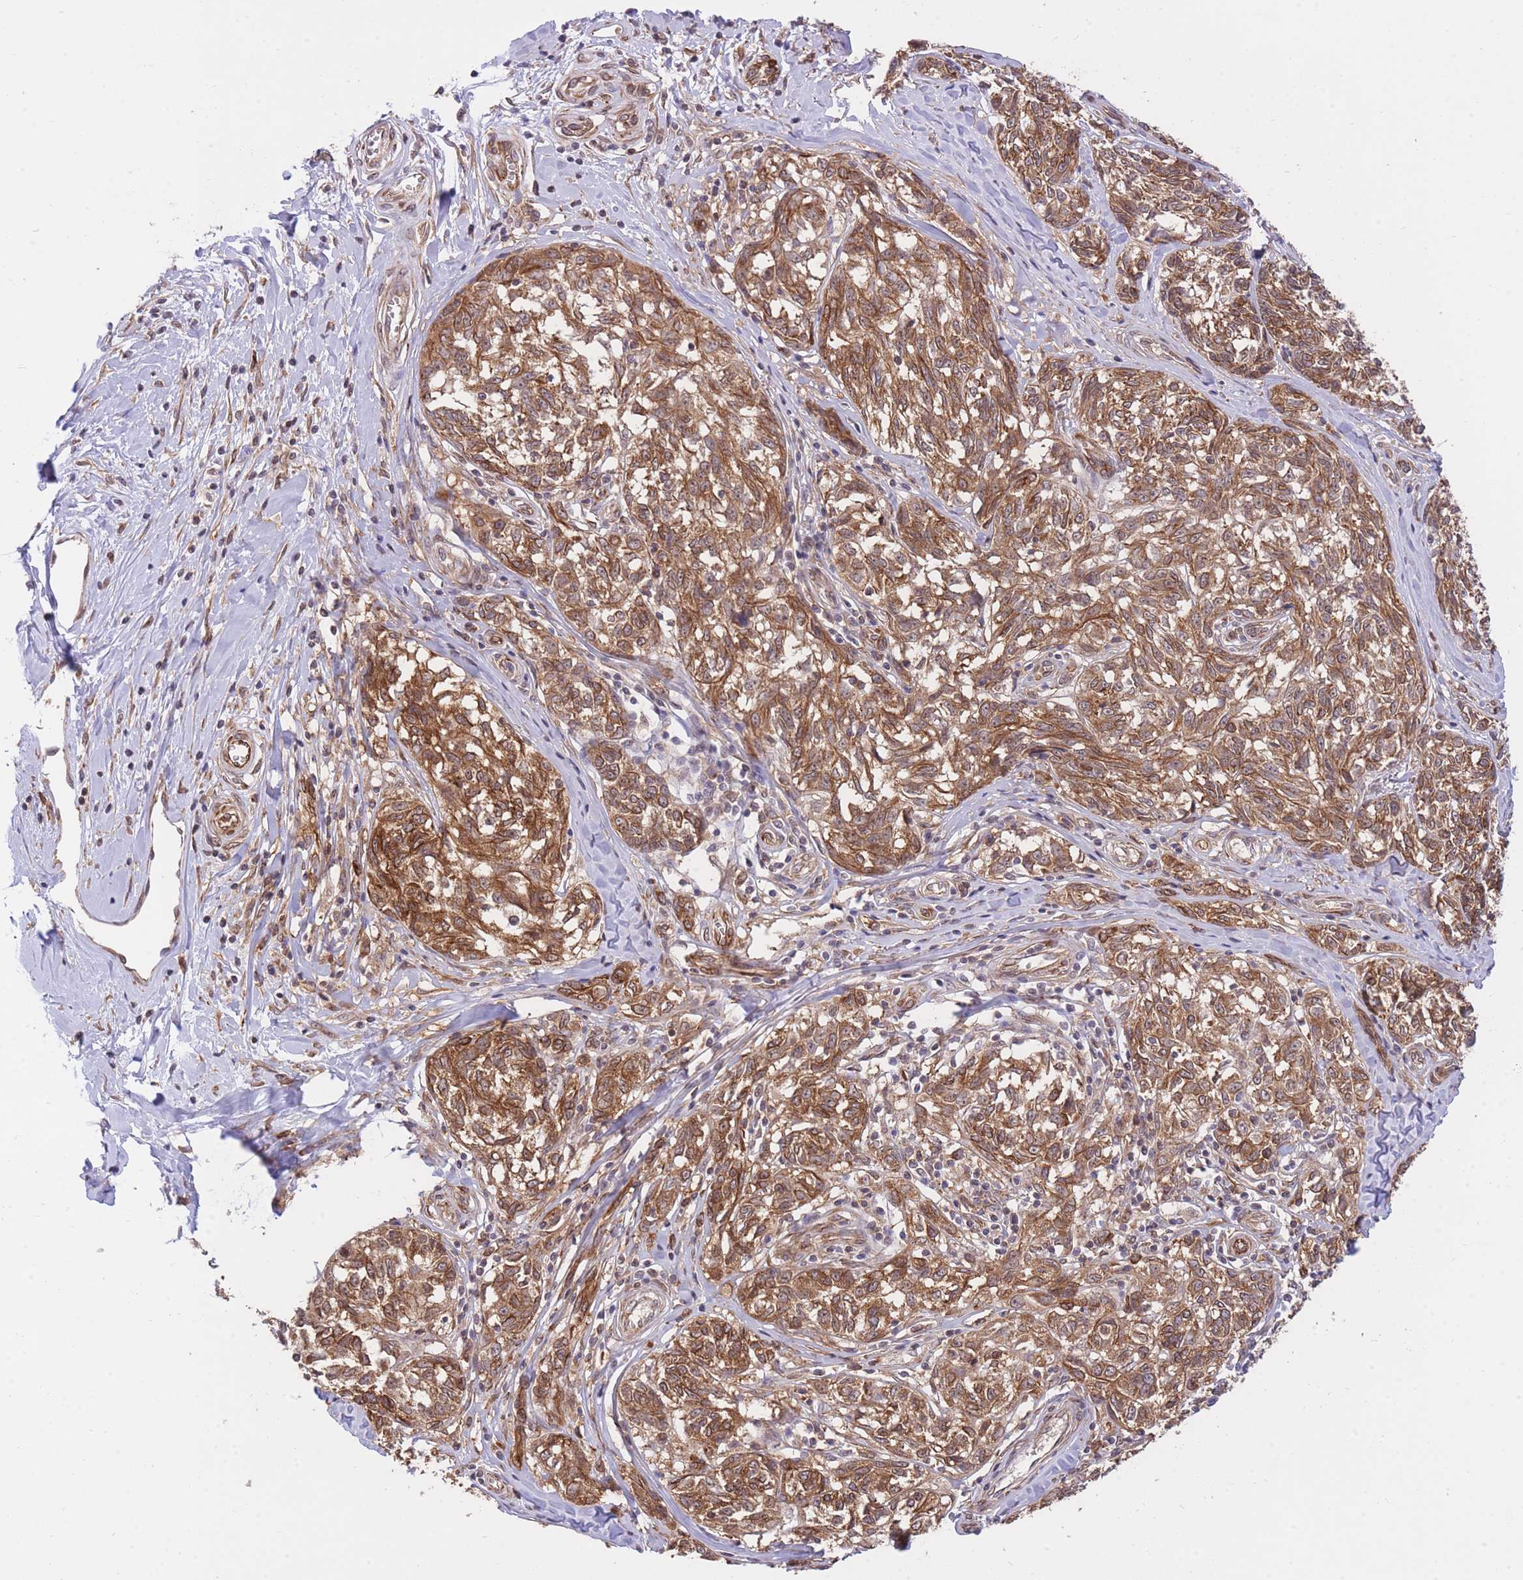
{"staining": {"intensity": "moderate", "quantity": ">75%", "location": "cytoplasmic/membranous"}, "tissue": "melanoma", "cell_type": "Tumor cells", "image_type": "cancer", "snomed": [{"axis": "morphology", "description": "Normal tissue, NOS"}, {"axis": "morphology", "description": "Malignant melanoma, NOS"}, {"axis": "topography", "description": "Skin"}], "caption": "High-power microscopy captured an immunohistochemistry histopathology image of malignant melanoma, revealing moderate cytoplasmic/membranous expression in approximately >75% of tumor cells. The staining is performed using DAB (3,3'-diaminobenzidine) brown chromogen to label protein expression. The nuclei are counter-stained blue using hematoxylin.", "gene": "EXOSC8", "patient": {"sex": "female", "age": 64}}